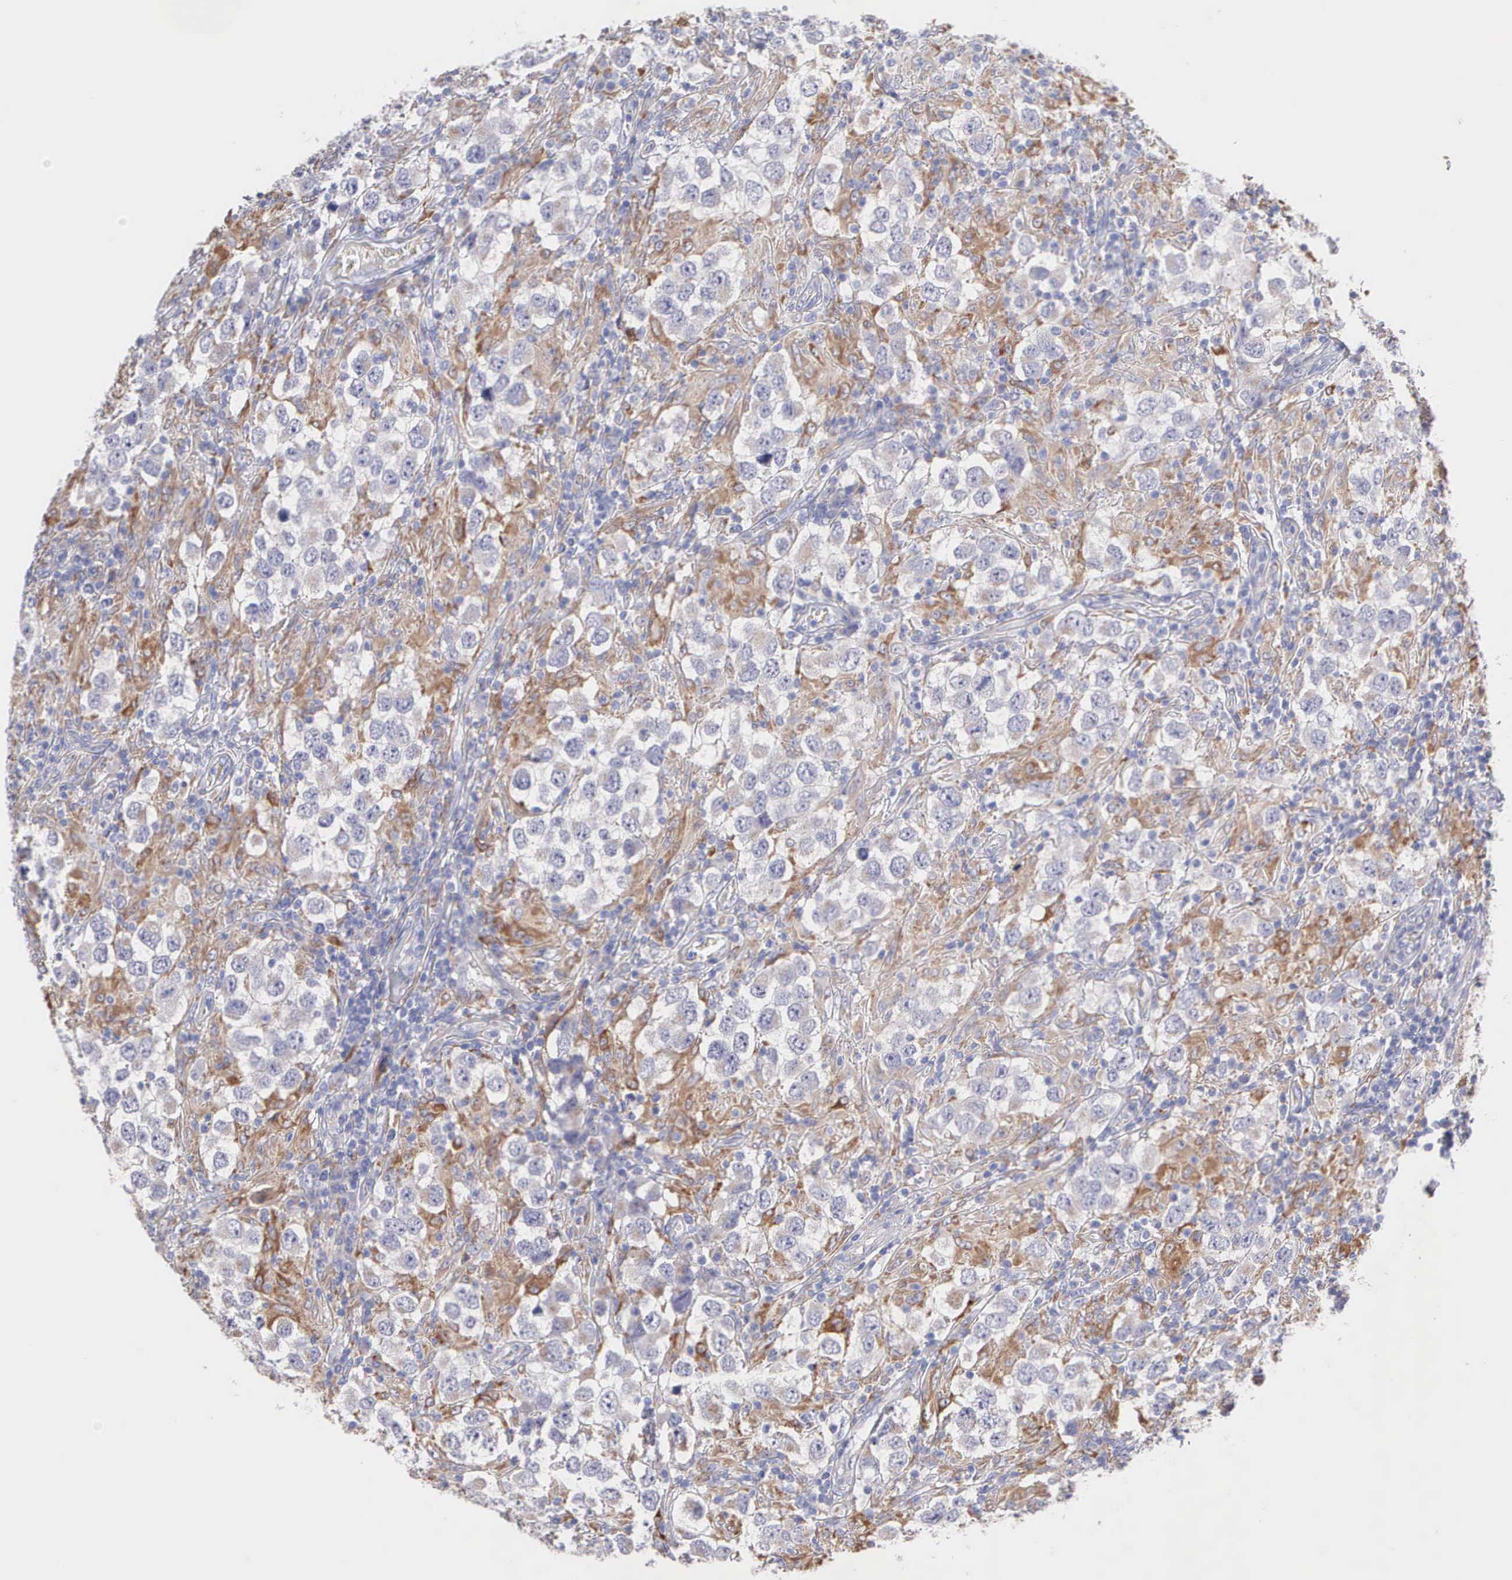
{"staining": {"intensity": "negative", "quantity": "none", "location": "none"}, "tissue": "testis cancer", "cell_type": "Tumor cells", "image_type": "cancer", "snomed": [{"axis": "morphology", "description": "Carcinoma, Embryonal, NOS"}, {"axis": "topography", "description": "Testis"}], "caption": "This is an IHC histopathology image of human testis embryonal carcinoma. There is no expression in tumor cells.", "gene": "TYRP1", "patient": {"sex": "male", "age": 21}}